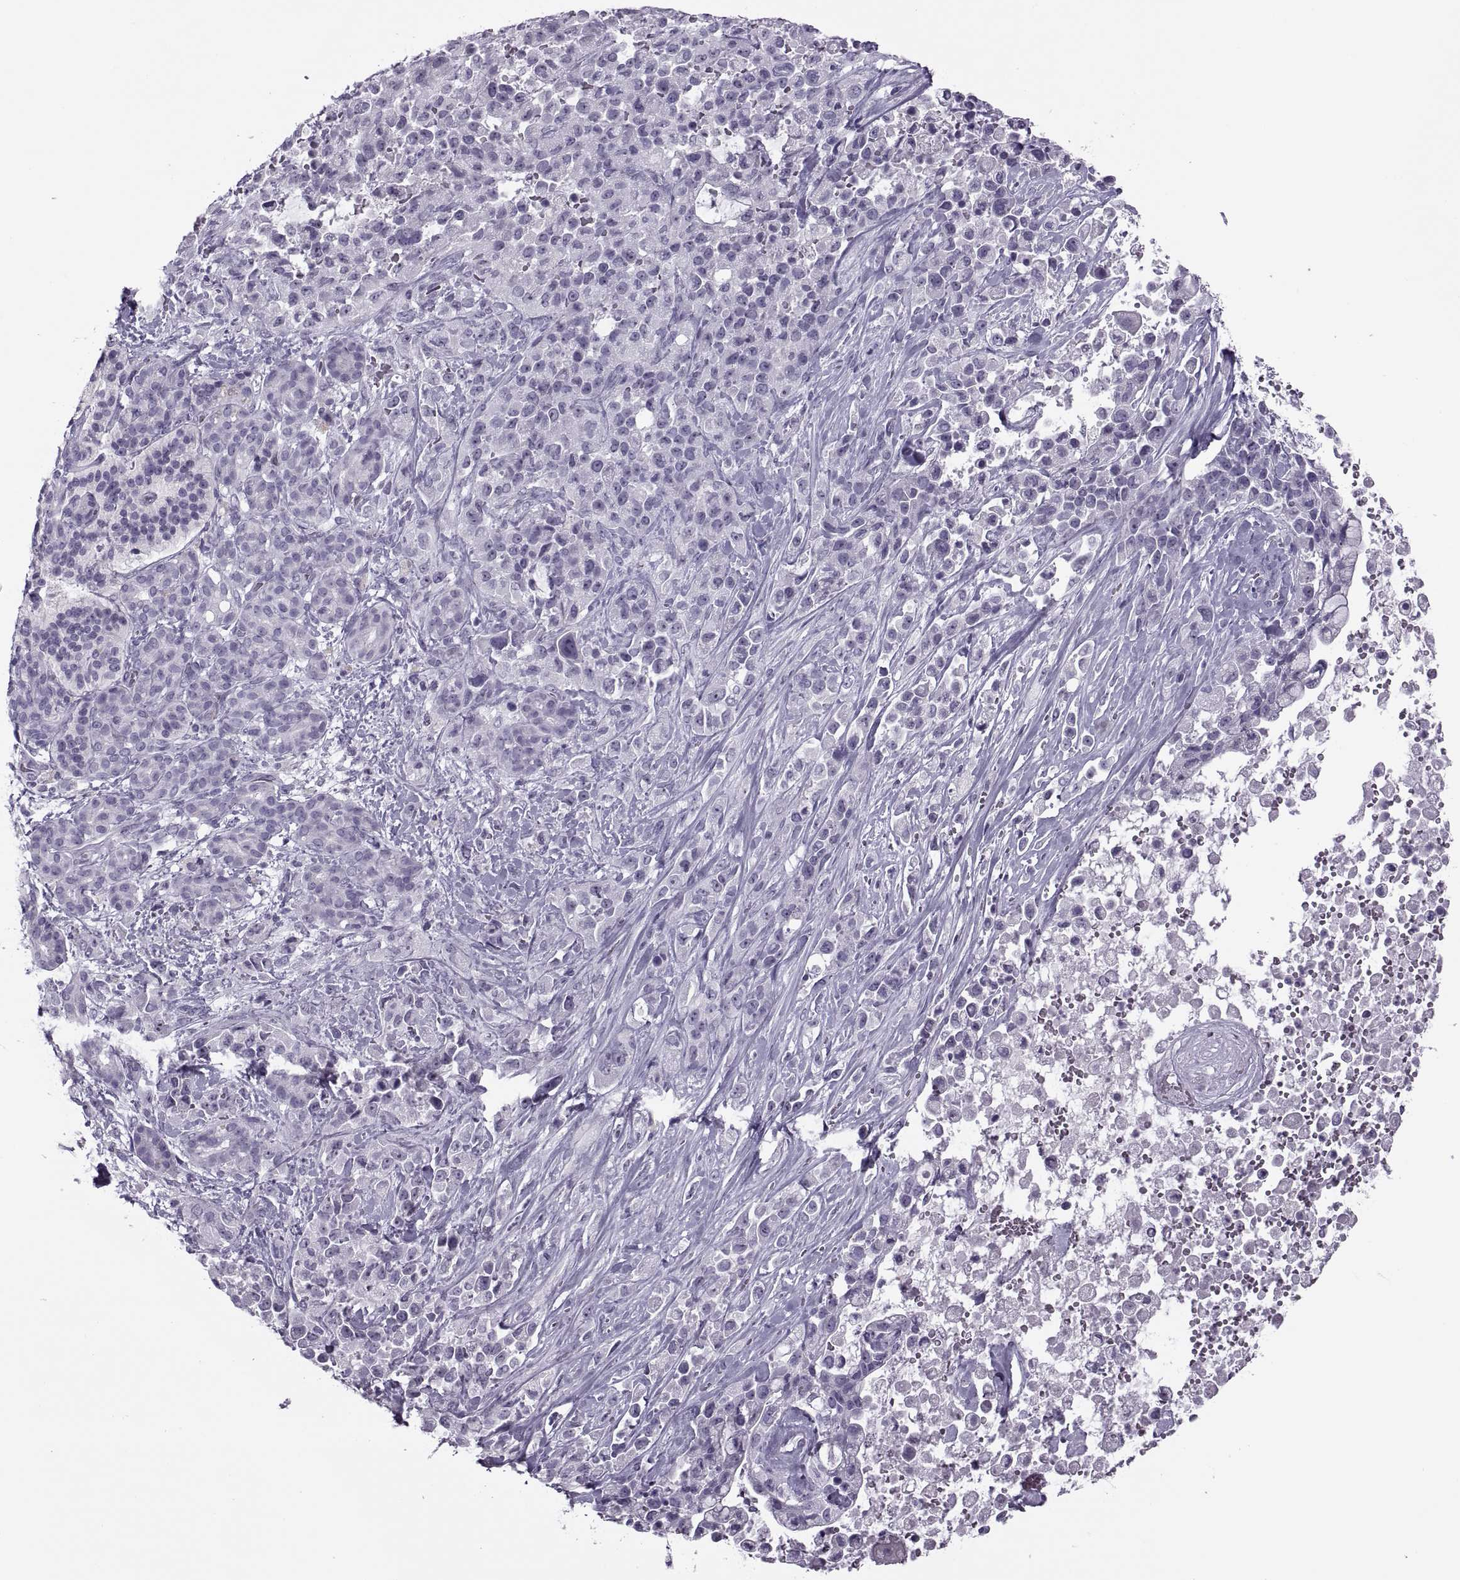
{"staining": {"intensity": "negative", "quantity": "none", "location": "none"}, "tissue": "pancreatic cancer", "cell_type": "Tumor cells", "image_type": "cancer", "snomed": [{"axis": "morphology", "description": "Adenocarcinoma, NOS"}, {"axis": "topography", "description": "Pancreas"}], "caption": "This histopathology image is of adenocarcinoma (pancreatic) stained with immunohistochemistry (IHC) to label a protein in brown with the nuclei are counter-stained blue. There is no staining in tumor cells.", "gene": "FAM24A", "patient": {"sex": "male", "age": 44}}